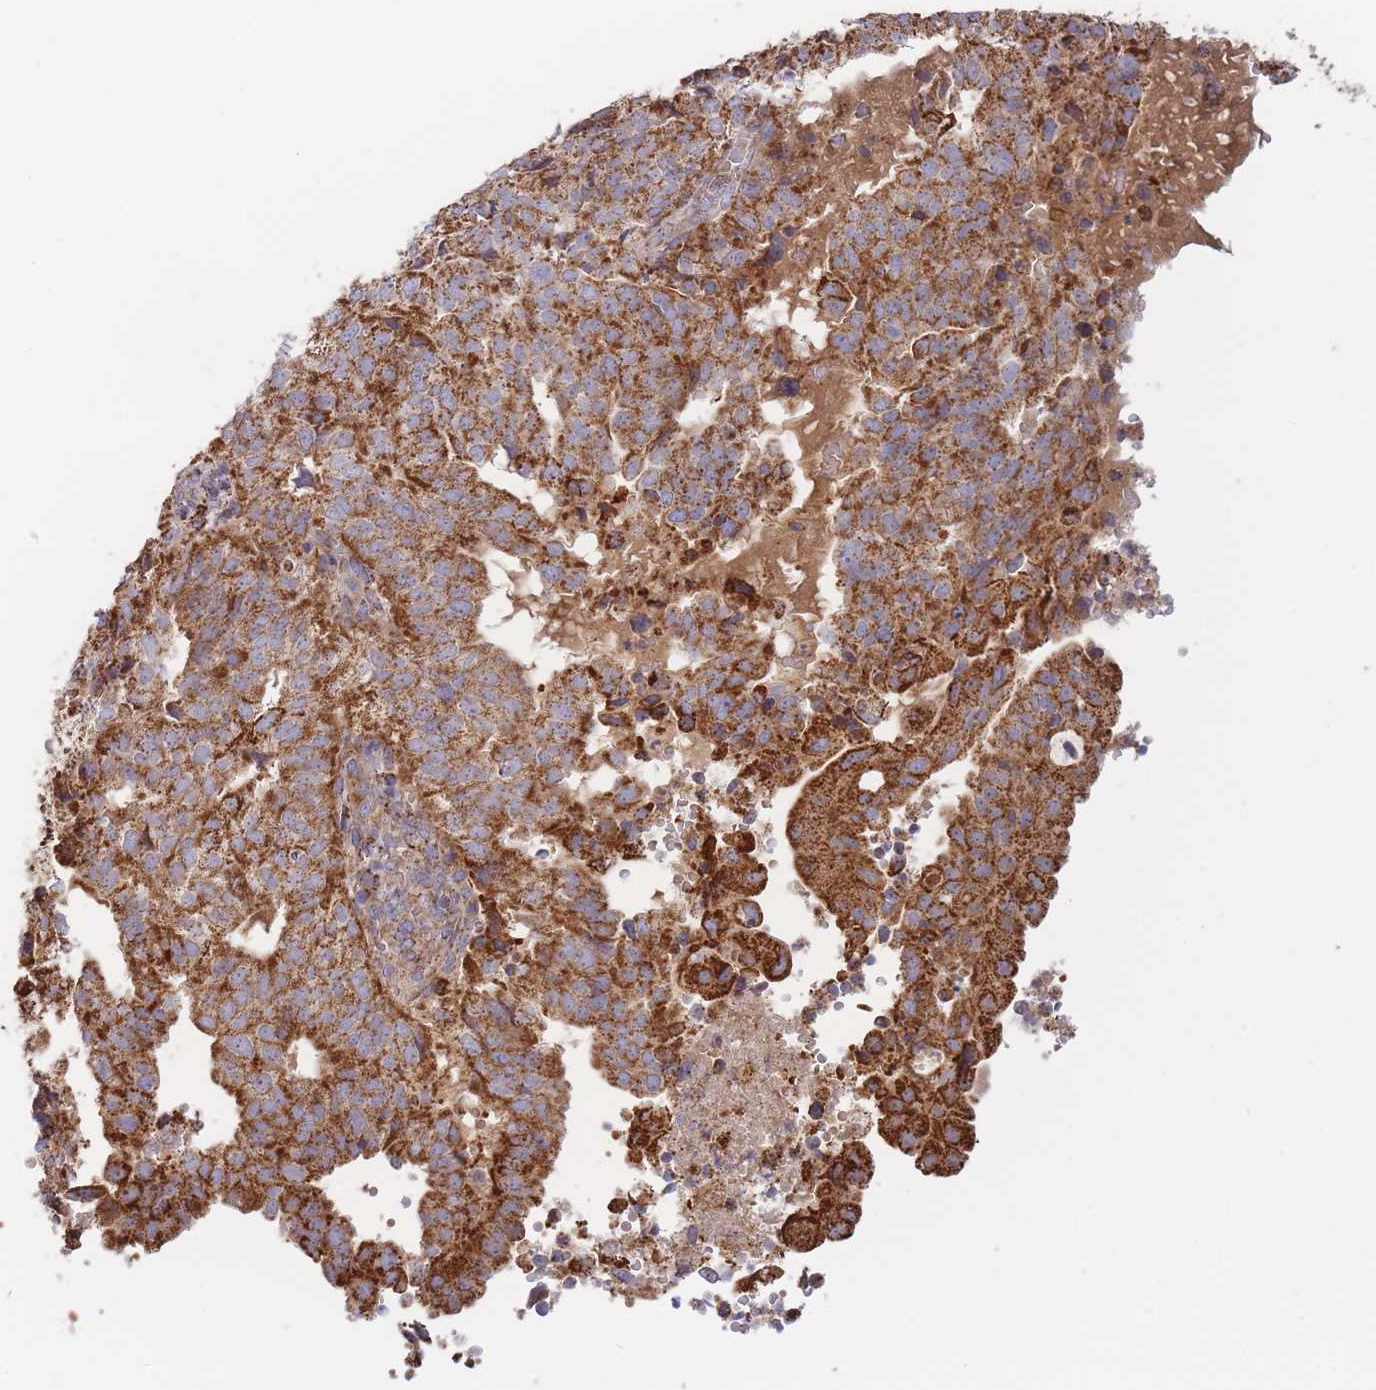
{"staining": {"intensity": "strong", "quantity": ">75%", "location": "cytoplasmic/membranous"}, "tissue": "endometrial cancer", "cell_type": "Tumor cells", "image_type": "cancer", "snomed": [{"axis": "morphology", "description": "Adenocarcinoma, NOS"}, {"axis": "topography", "description": "Uterus"}], "caption": "Immunohistochemical staining of human endometrial cancer (adenocarcinoma) exhibits high levels of strong cytoplasmic/membranous protein staining in approximately >75% of tumor cells.", "gene": "MRPL17", "patient": {"sex": "female", "age": 77}}